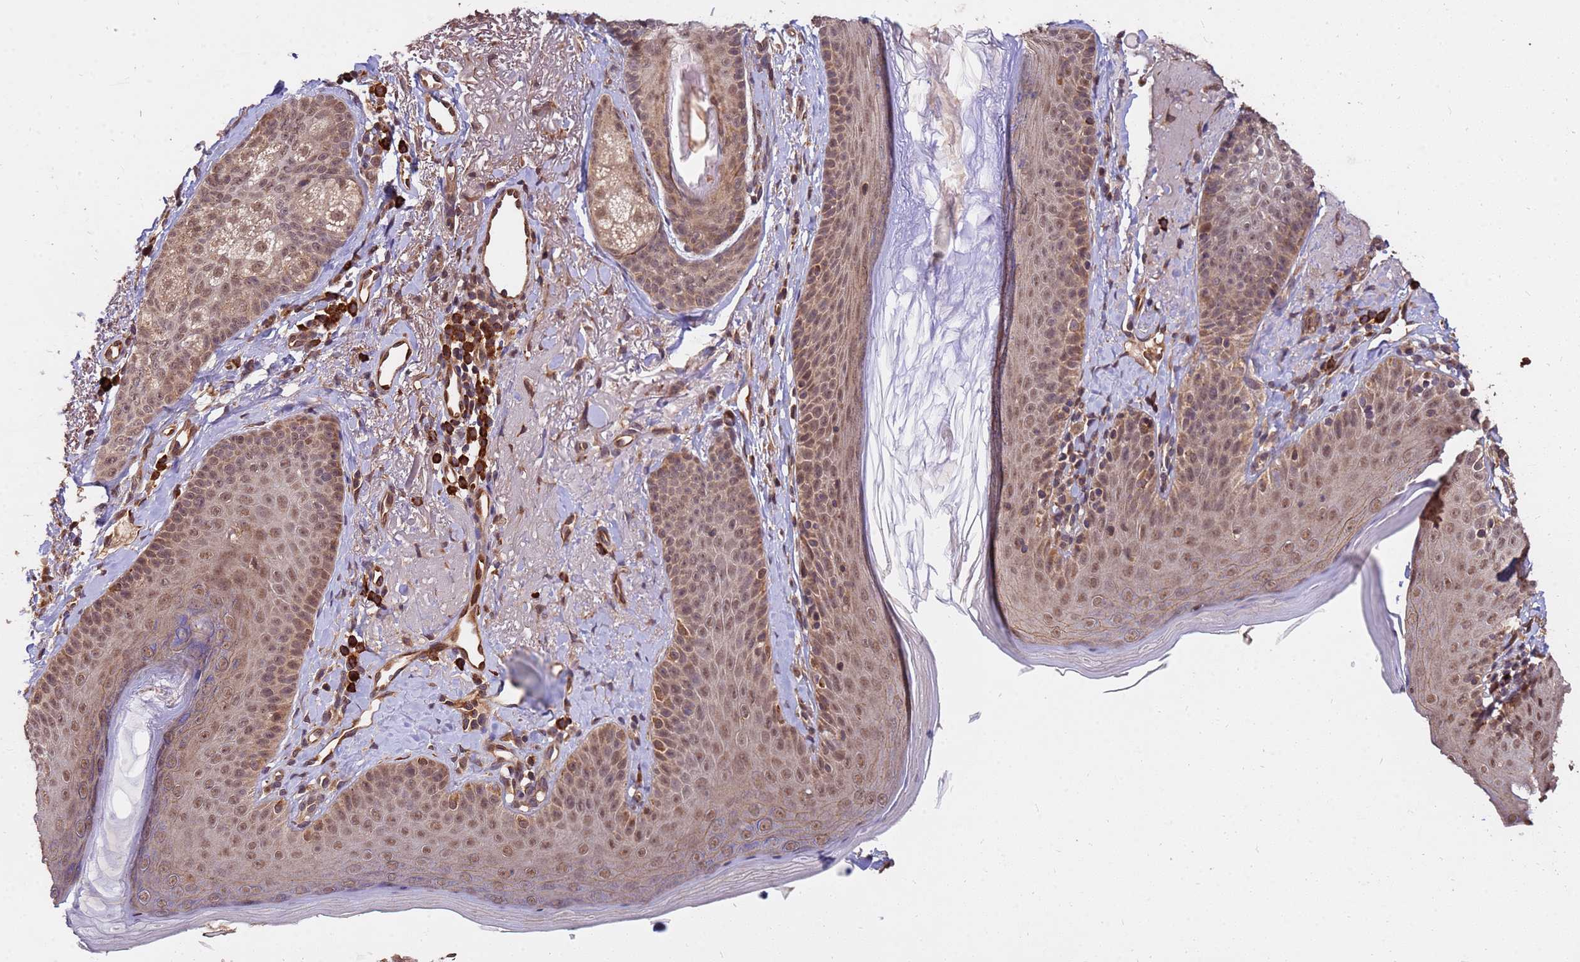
{"staining": {"intensity": "moderate", "quantity": ">75%", "location": "cytoplasmic/membranous,nuclear"}, "tissue": "skin", "cell_type": "Fibroblasts", "image_type": "normal", "snomed": [{"axis": "morphology", "description": "Normal tissue, NOS"}, {"axis": "topography", "description": "Skin"}], "caption": "High-power microscopy captured an IHC histopathology image of unremarkable skin, revealing moderate cytoplasmic/membranous,nuclear staining in approximately >75% of fibroblasts.", "gene": "ZNF619", "patient": {"sex": "male", "age": 57}}